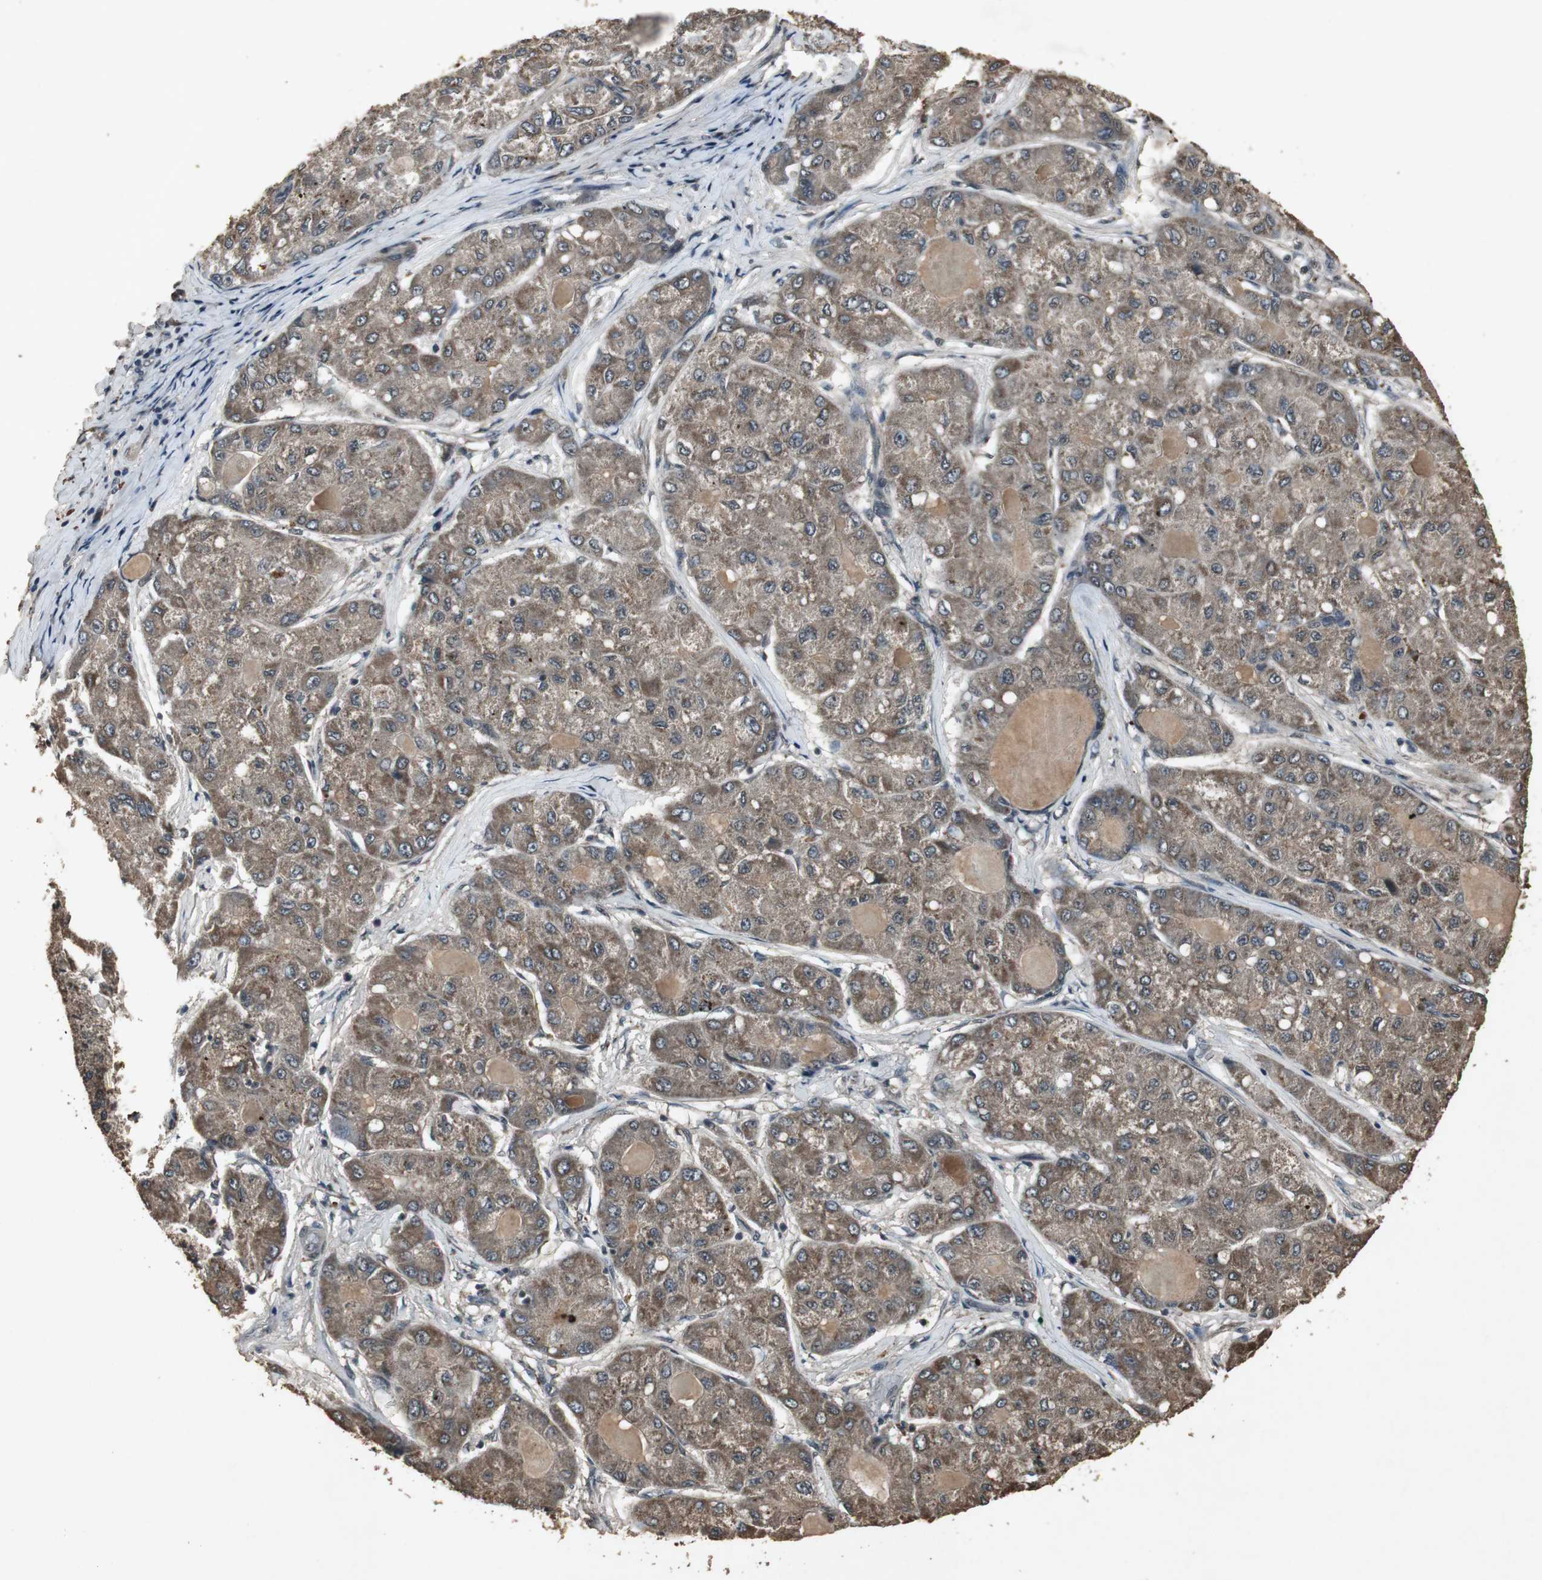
{"staining": {"intensity": "moderate", "quantity": ">75%", "location": "cytoplasmic/membranous"}, "tissue": "liver cancer", "cell_type": "Tumor cells", "image_type": "cancer", "snomed": [{"axis": "morphology", "description": "Carcinoma, Hepatocellular, NOS"}, {"axis": "topography", "description": "Liver"}], "caption": "Moderate cytoplasmic/membranous expression for a protein is seen in approximately >75% of tumor cells of liver hepatocellular carcinoma using immunohistochemistry.", "gene": "EMX1", "patient": {"sex": "male", "age": 80}}